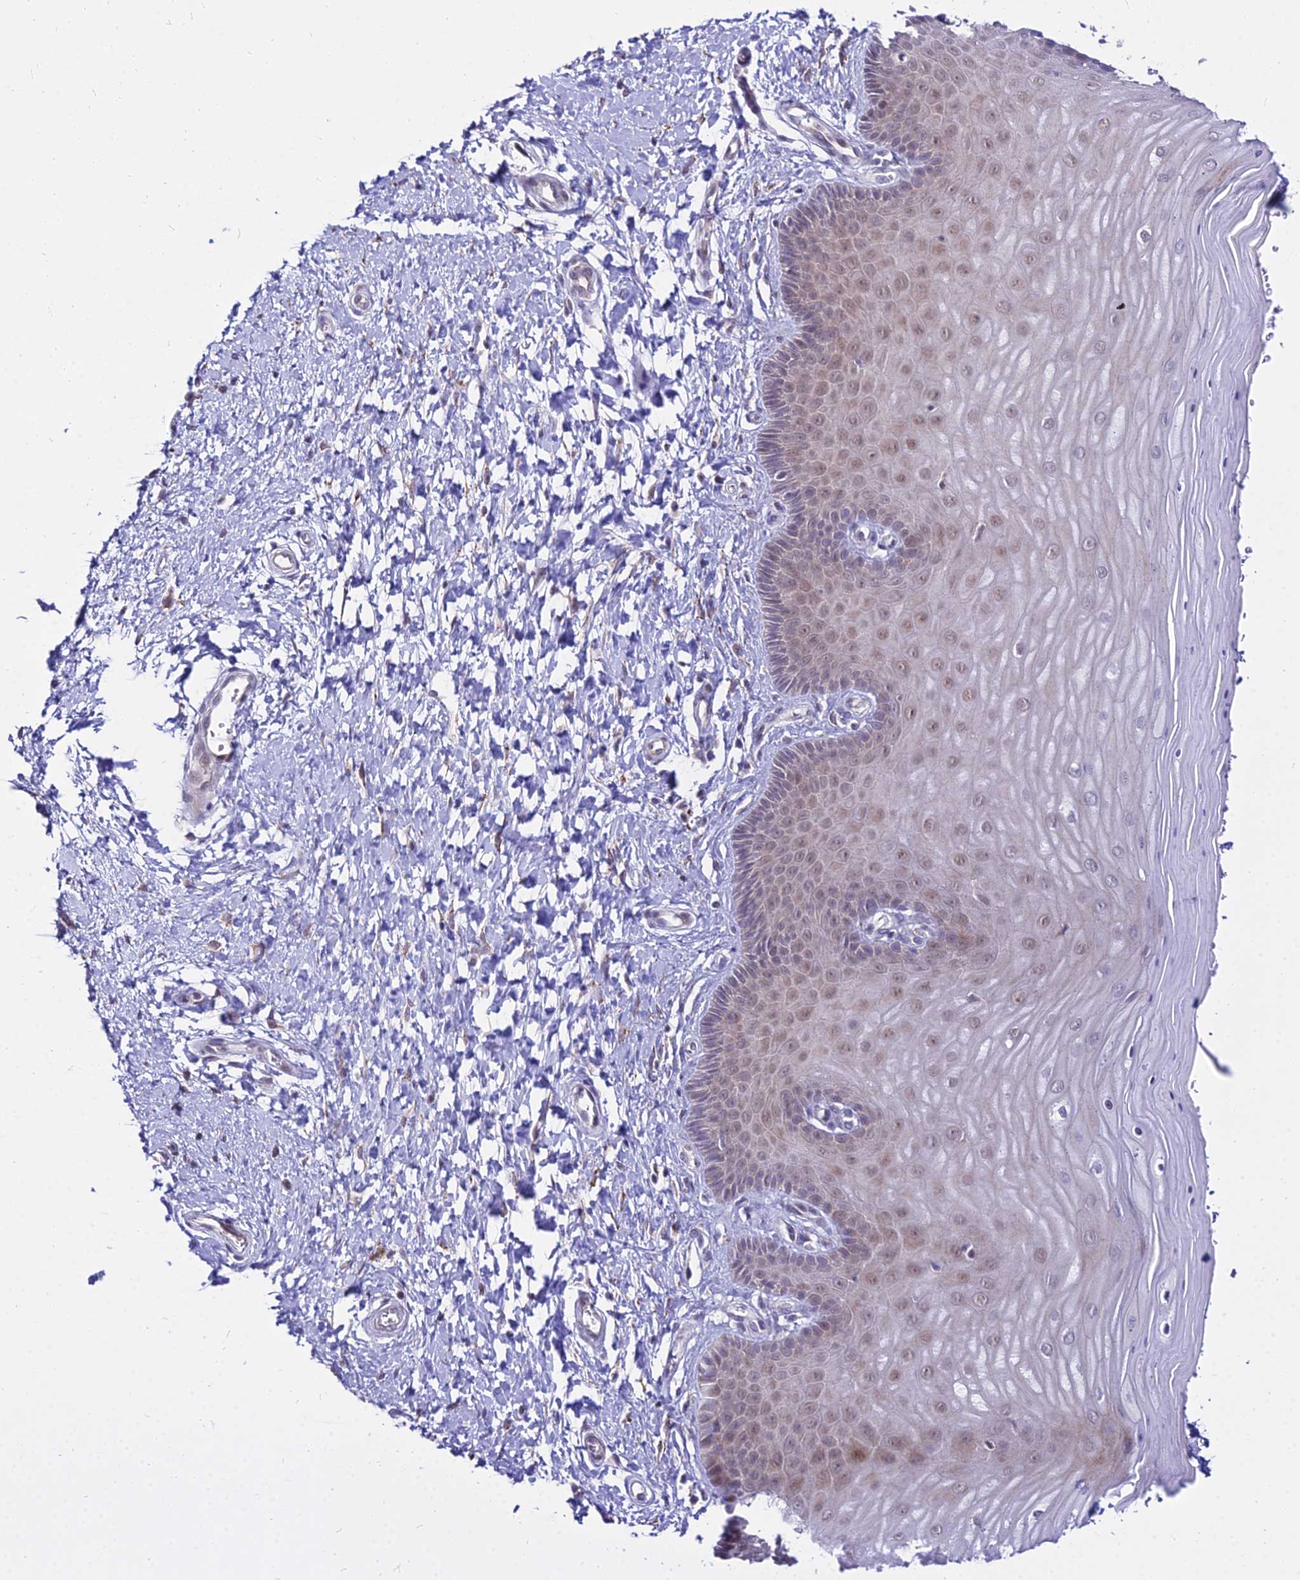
{"staining": {"intensity": "weak", "quantity": ">75%", "location": "nuclear"}, "tissue": "cervix", "cell_type": "Squamous epithelial cells", "image_type": "normal", "snomed": [{"axis": "morphology", "description": "Normal tissue, NOS"}, {"axis": "topography", "description": "Cervix"}], "caption": "High-power microscopy captured an IHC micrograph of unremarkable cervix, revealing weak nuclear expression in approximately >75% of squamous epithelial cells.", "gene": "C6orf163", "patient": {"sex": "female", "age": 55}}